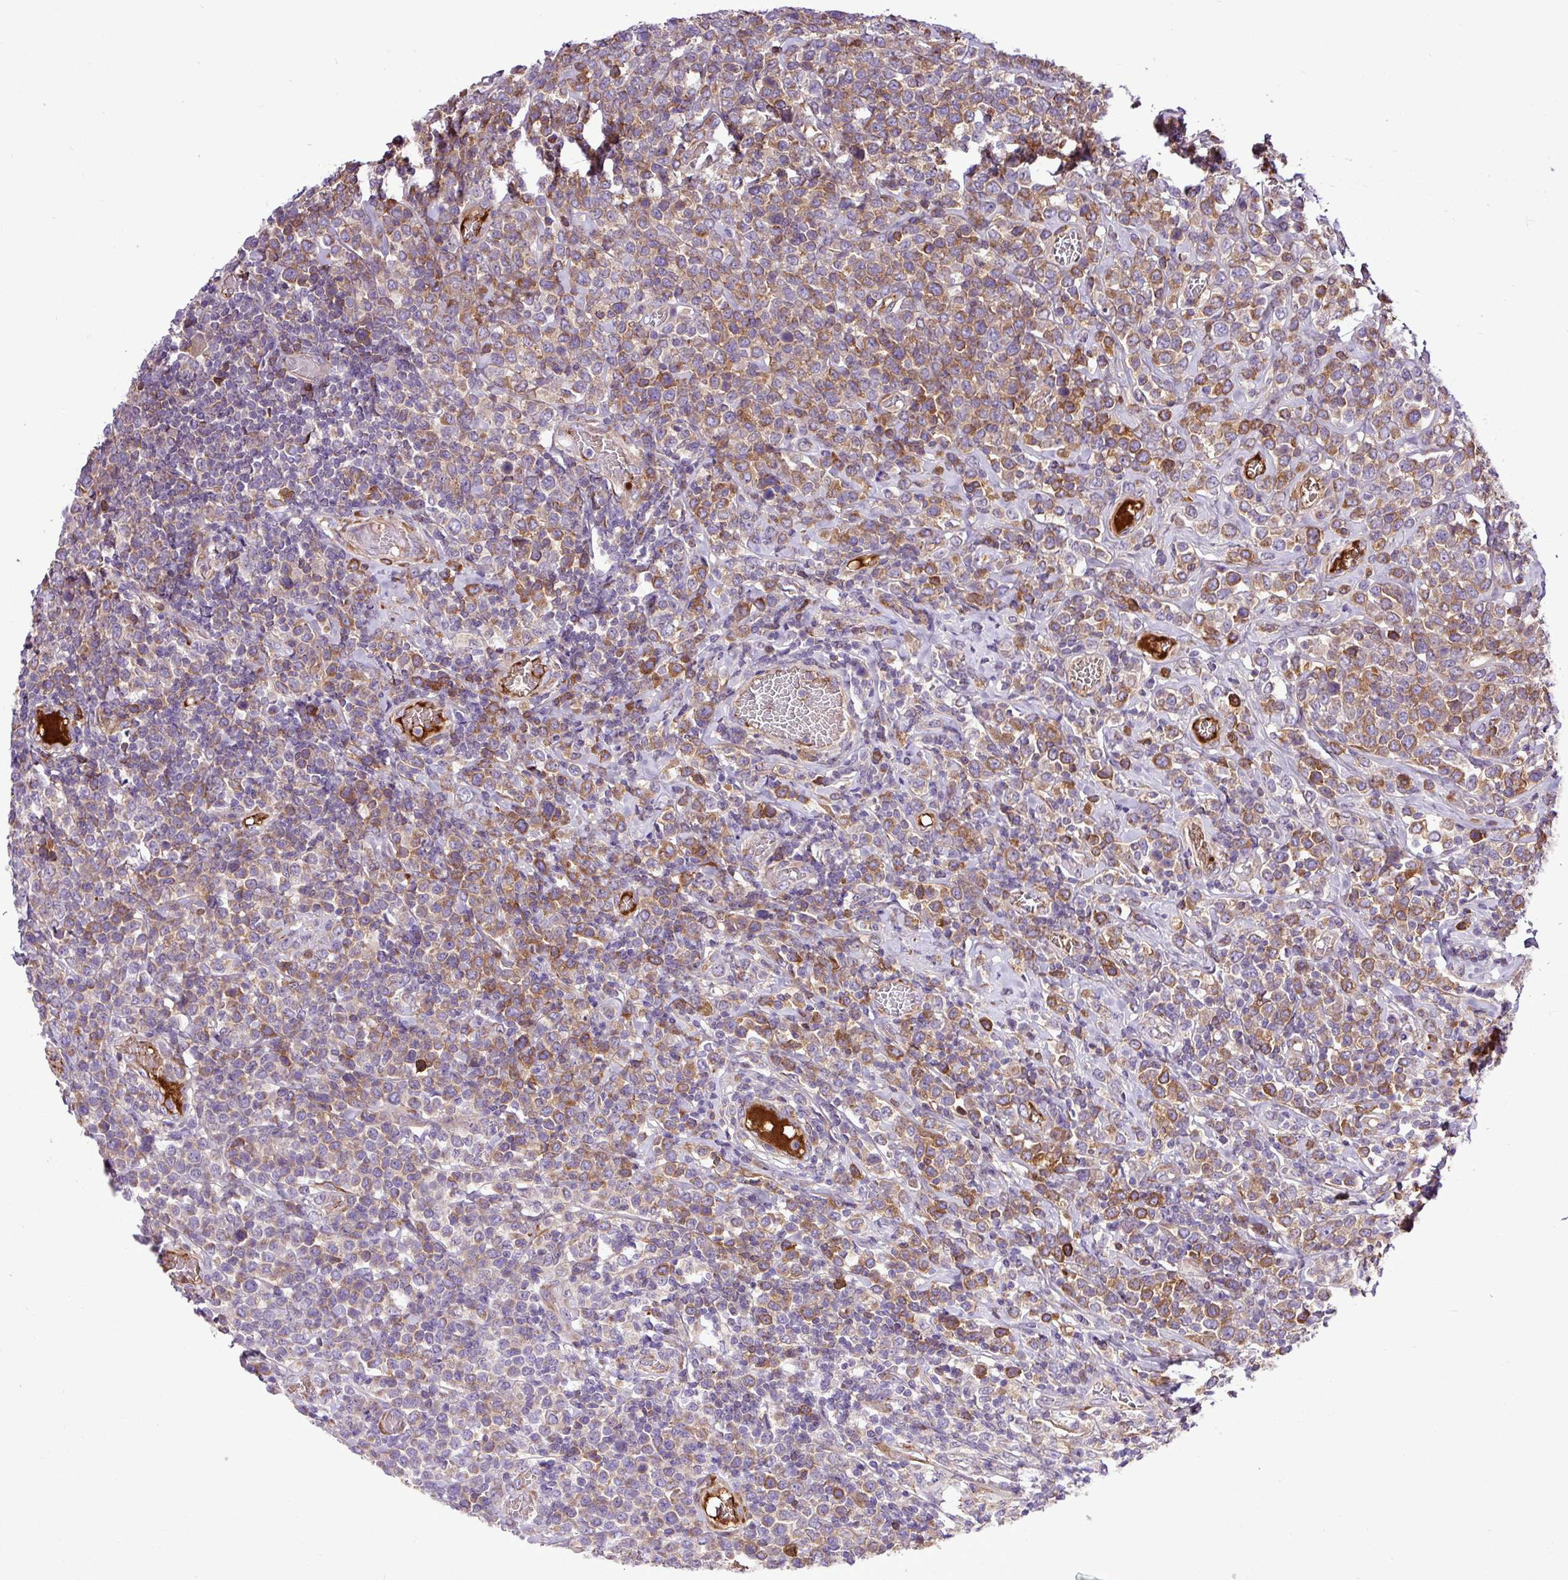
{"staining": {"intensity": "moderate", "quantity": "25%-75%", "location": "cytoplasmic/membranous"}, "tissue": "lymphoma", "cell_type": "Tumor cells", "image_type": "cancer", "snomed": [{"axis": "morphology", "description": "Malignant lymphoma, non-Hodgkin's type, High grade"}, {"axis": "topography", "description": "Soft tissue"}], "caption": "High-power microscopy captured an immunohistochemistry histopathology image of malignant lymphoma, non-Hodgkin's type (high-grade), revealing moderate cytoplasmic/membranous staining in about 25%-75% of tumor cells.", "gene": "CWH43", "patient": {"sex": "female", "age": 56}}